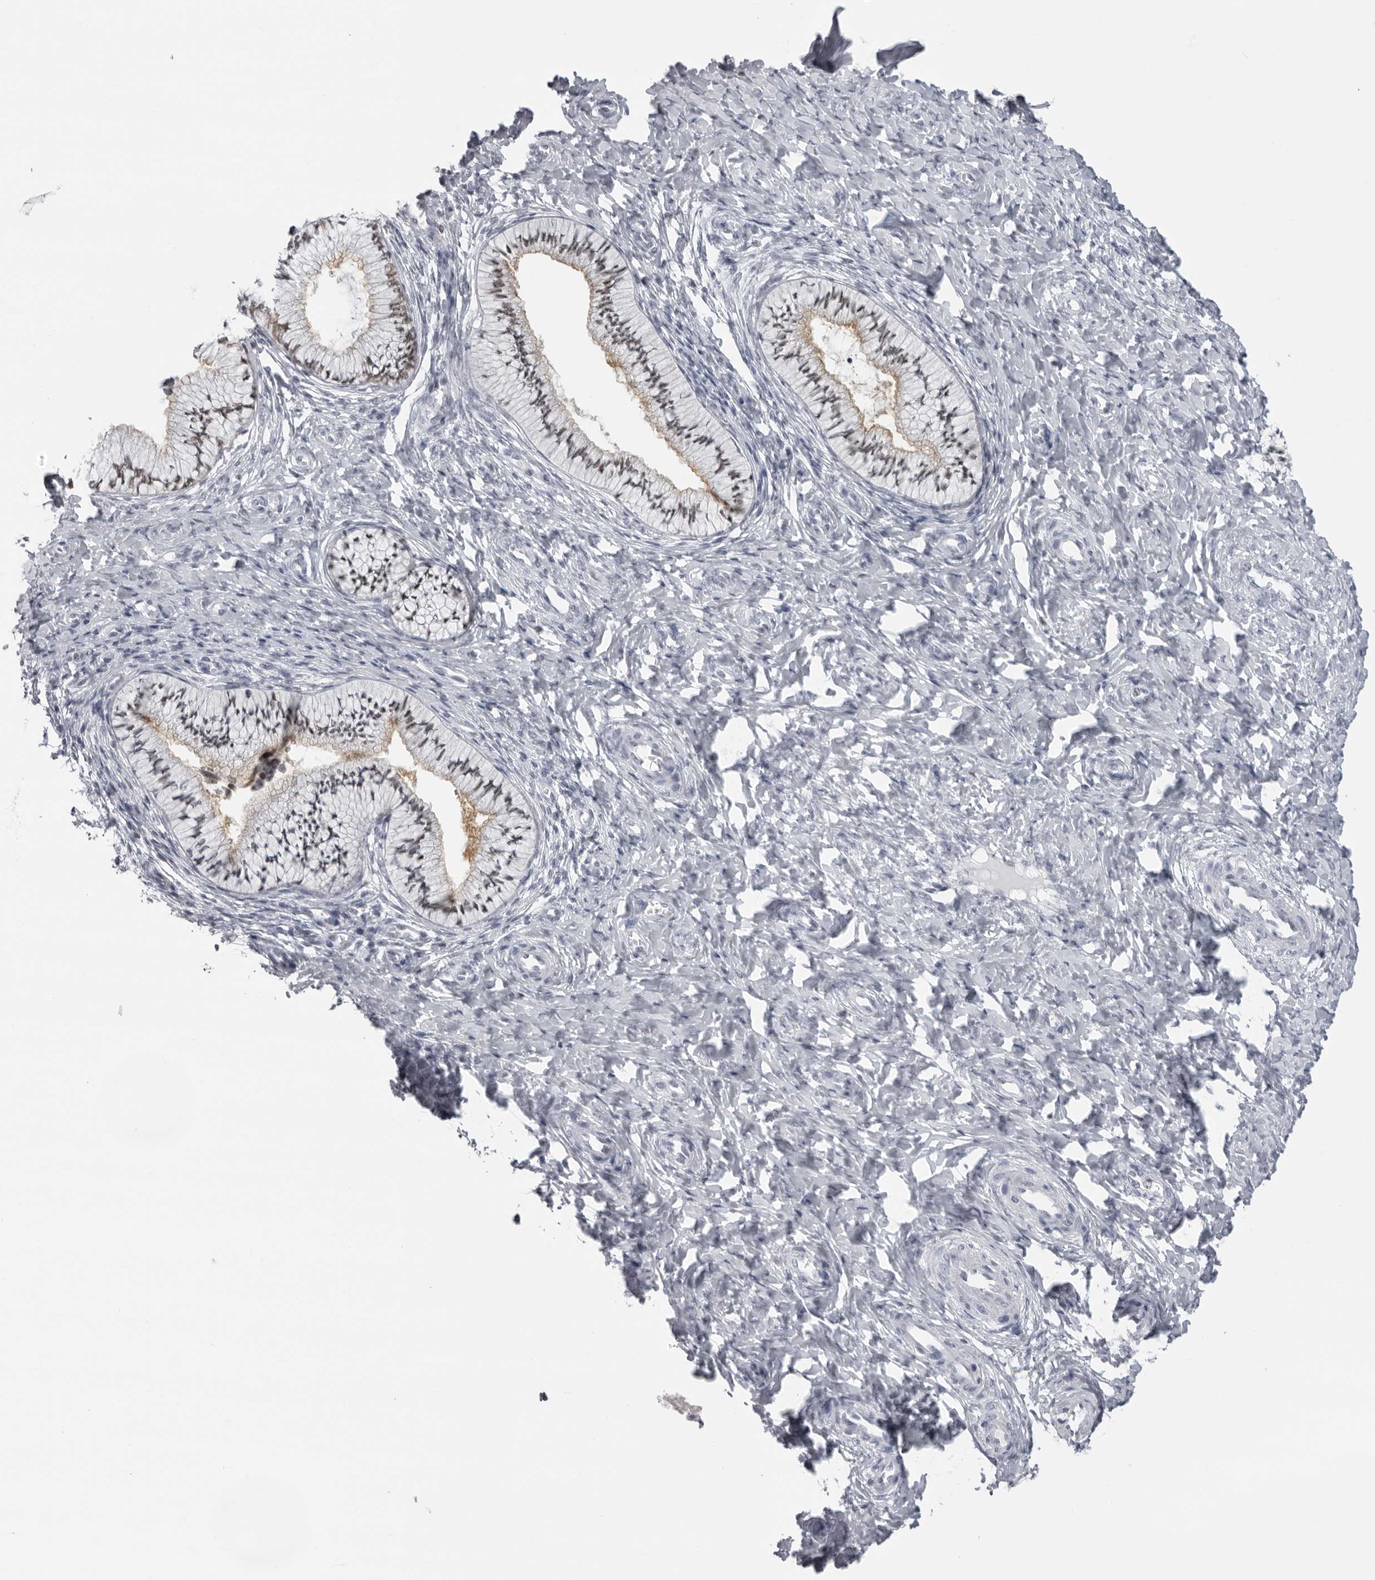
{"staining": {"intensity": "moderate", "quantity": "25%-75%", "location": "cytoplasmic/membranous,nuclear"}, "tissue": "cervix", "cell_type": "Glandular cells", "image_type": "normal", "snomed": [{"axis": "morphology", "description": "Normal tissue, NOS"}, {"axis": "topography", "description": "Cervix"}], "caption": "IHC staining of unremarkable cervix, which exhibits medium levels of moderate cytoplasmic/membranous,nuclear positivity in approximately 25%-75% of glandular cells indicating moderate cytoplasmic/membranous,nuclear protein positivity. The staining was performed using DAB (3,3'-diaminobenzidine) (brown) for protein detection and nuclei were counterstained in hematoxylin (blue).", "gene": "ESPN", "patient": {"sex": "female", "age": 36}}